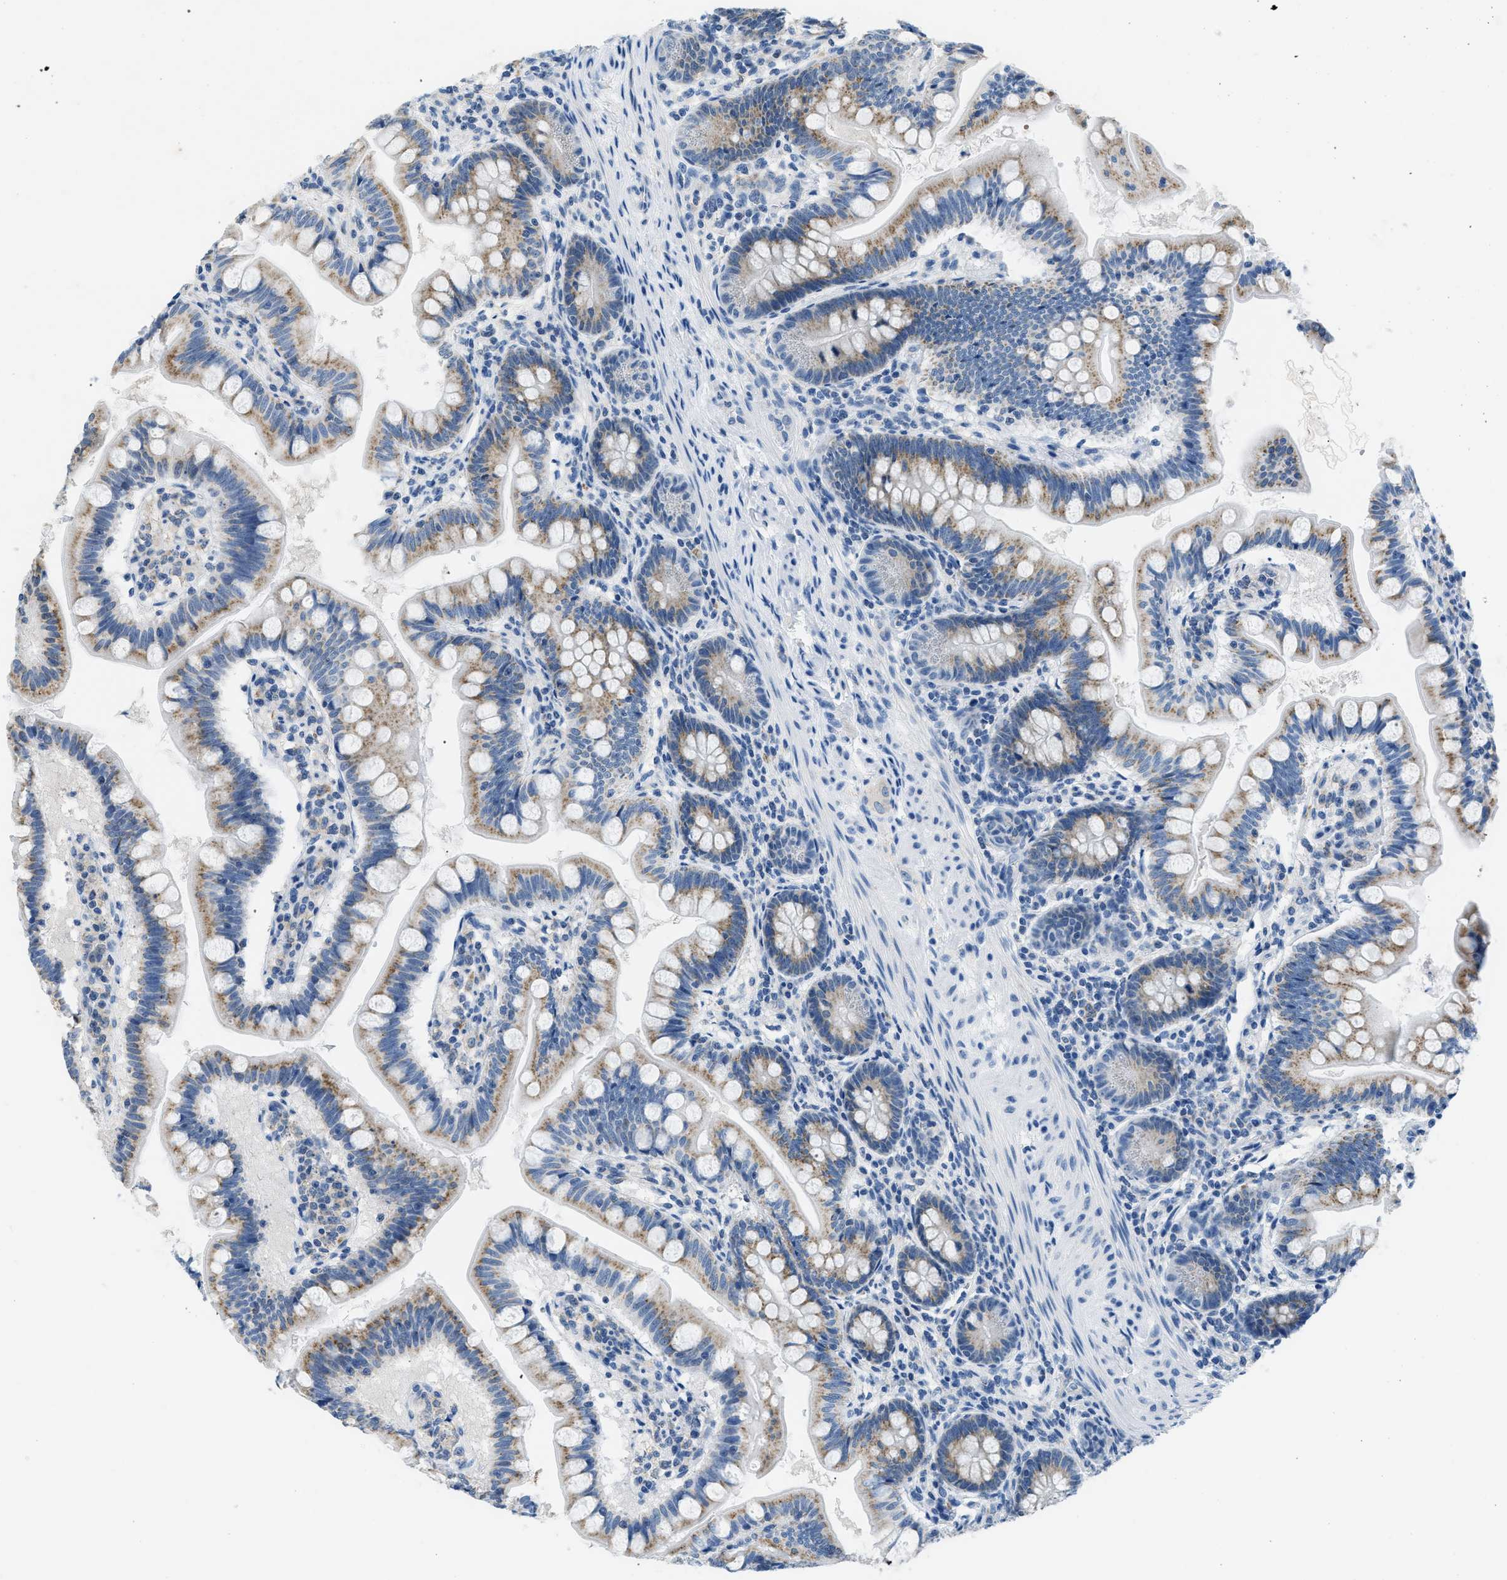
{"staining": {"intensity": "moderate", "quantity": ">75%", "location": "cytoplasmic/membranous"}, "tissue": "small intestine", "cell_type": "Glandular cells", "image_type": "normal", "snomed": [{"axis": "morphology", "description": "Normal tissue, NOS"}, {"axis": "topography", "description": "Small intestine"}], "caption": "Protein staining reveals moderate cytoplasmic/membranous staining in about >75% of glandular cells in benign small intestine. Nuclei are stained in blue.", "gene": "TOMM34", "patient": {"sex": "male", "age": 7}}